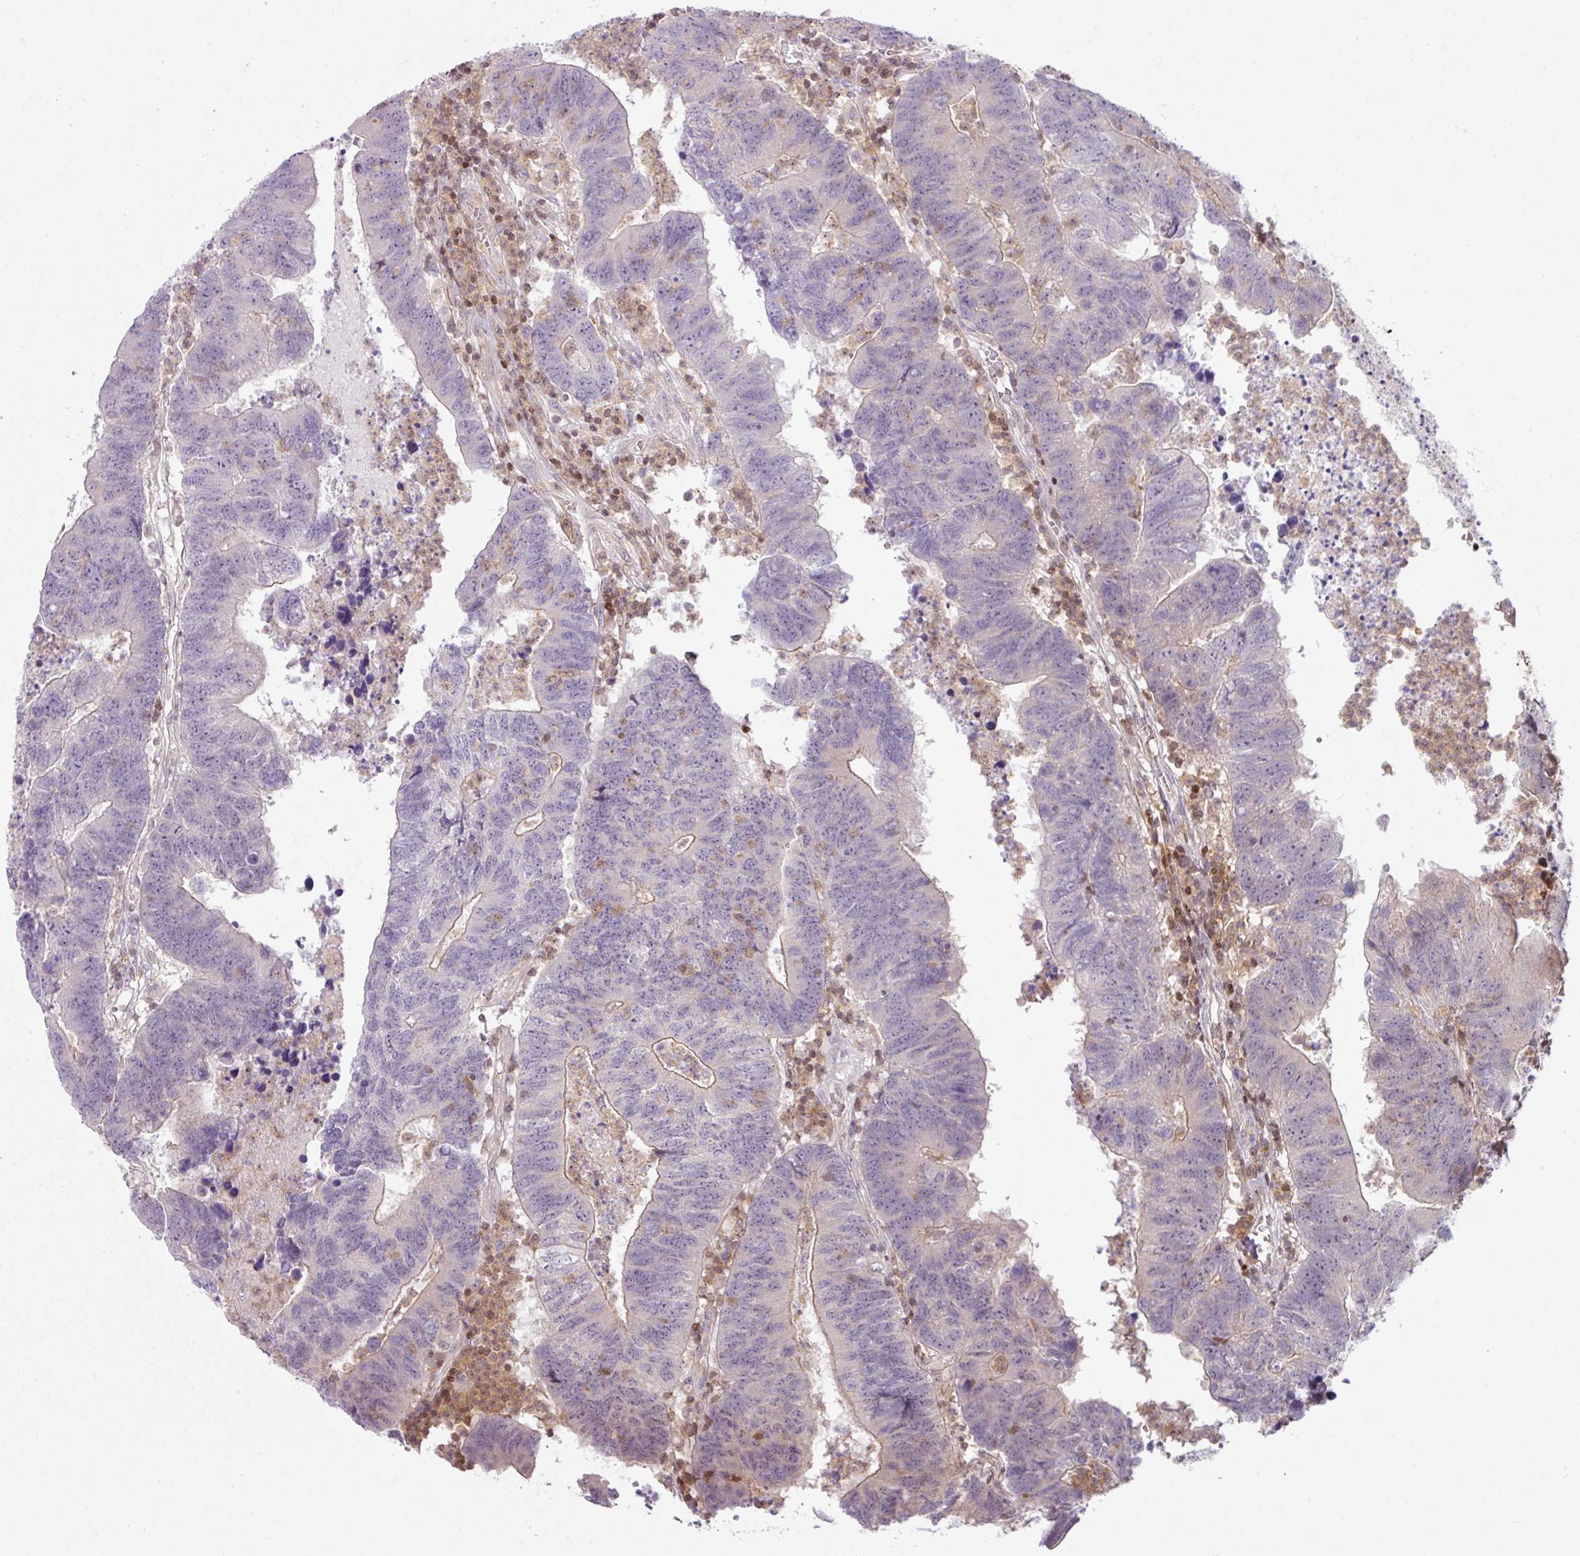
{"staining": {"intensity": "negative", "quantity": "none", "location": "none"}, "tissue": "colorectal cancer", "cell_type": "Tumor cells", "image_type": "cancer", "snomed": [{"axis": "morphology", "description": "Adenocarcinoma, NOS"}, {"axis": "topography", "description": "Colon"}], "caption": "Colorectal cancer was stained to show a protein in brown. There is no significant expression in tumor cells. (DAB (3,3'-diaminobenzidine) immunohistochemistry (IHC) visualized using brightfield microscopy, high magnification).", "gene": "STAT5A", "patient": {"sex": "female", "age": 48}}